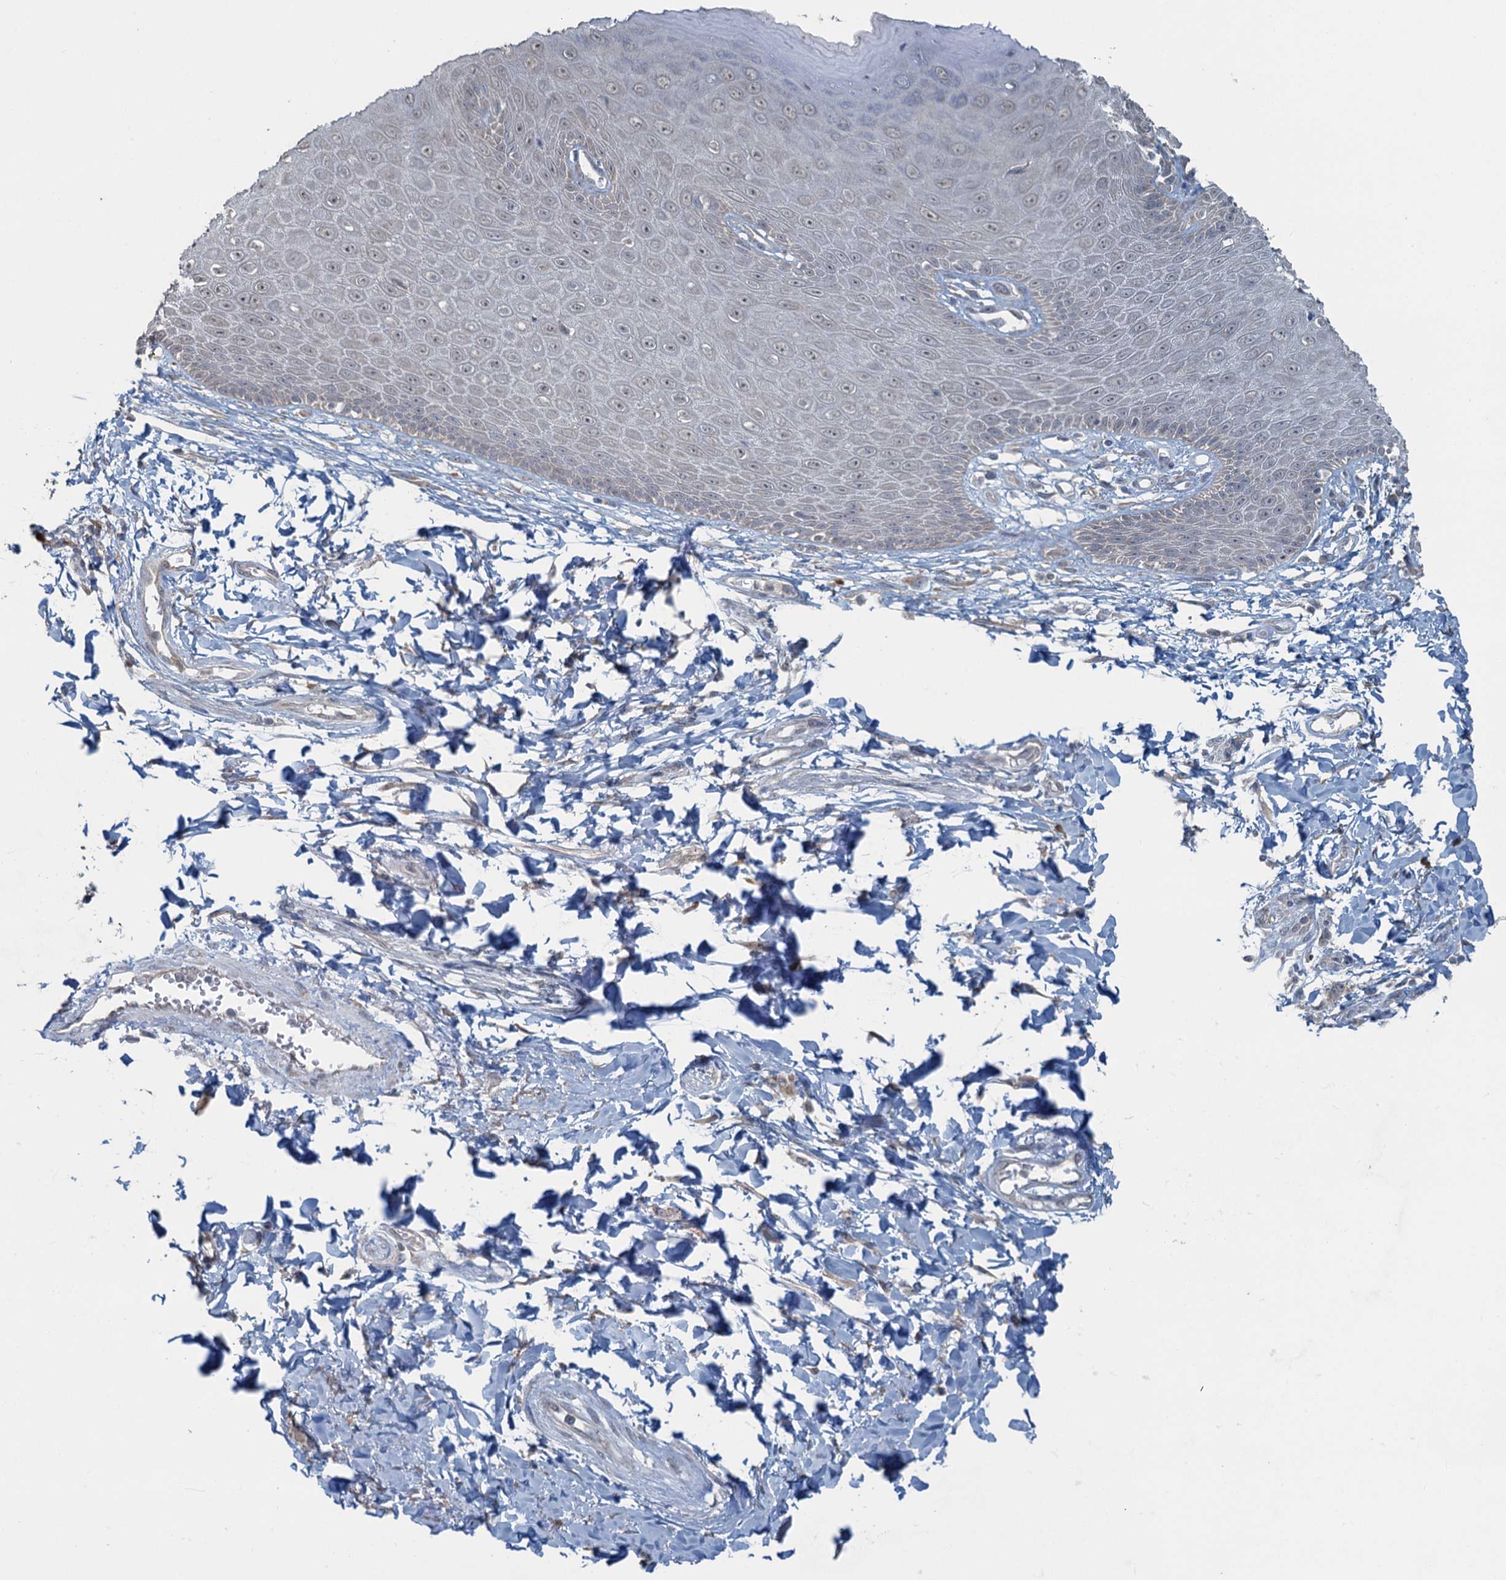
{"staining": {"intensity": "weak", "quantity": "<25%", "location": "cytoplasmic/membranous,nuclear"}, "tissue": "skin", "cell_type": "Epidermal cells", "image_type": "normal", "snomed": [{"axis": "morphology", "description": "Normal tissue, NOS"}, {"axis": "topography", "description": "Anal"}], "caption": "This is a micrograph of immunohistochemistry staining of unremarkable skin, which shows no staining in epidermal cells.", "gene": "TEX35", "patient": {"sex": "male", "age": 78}}